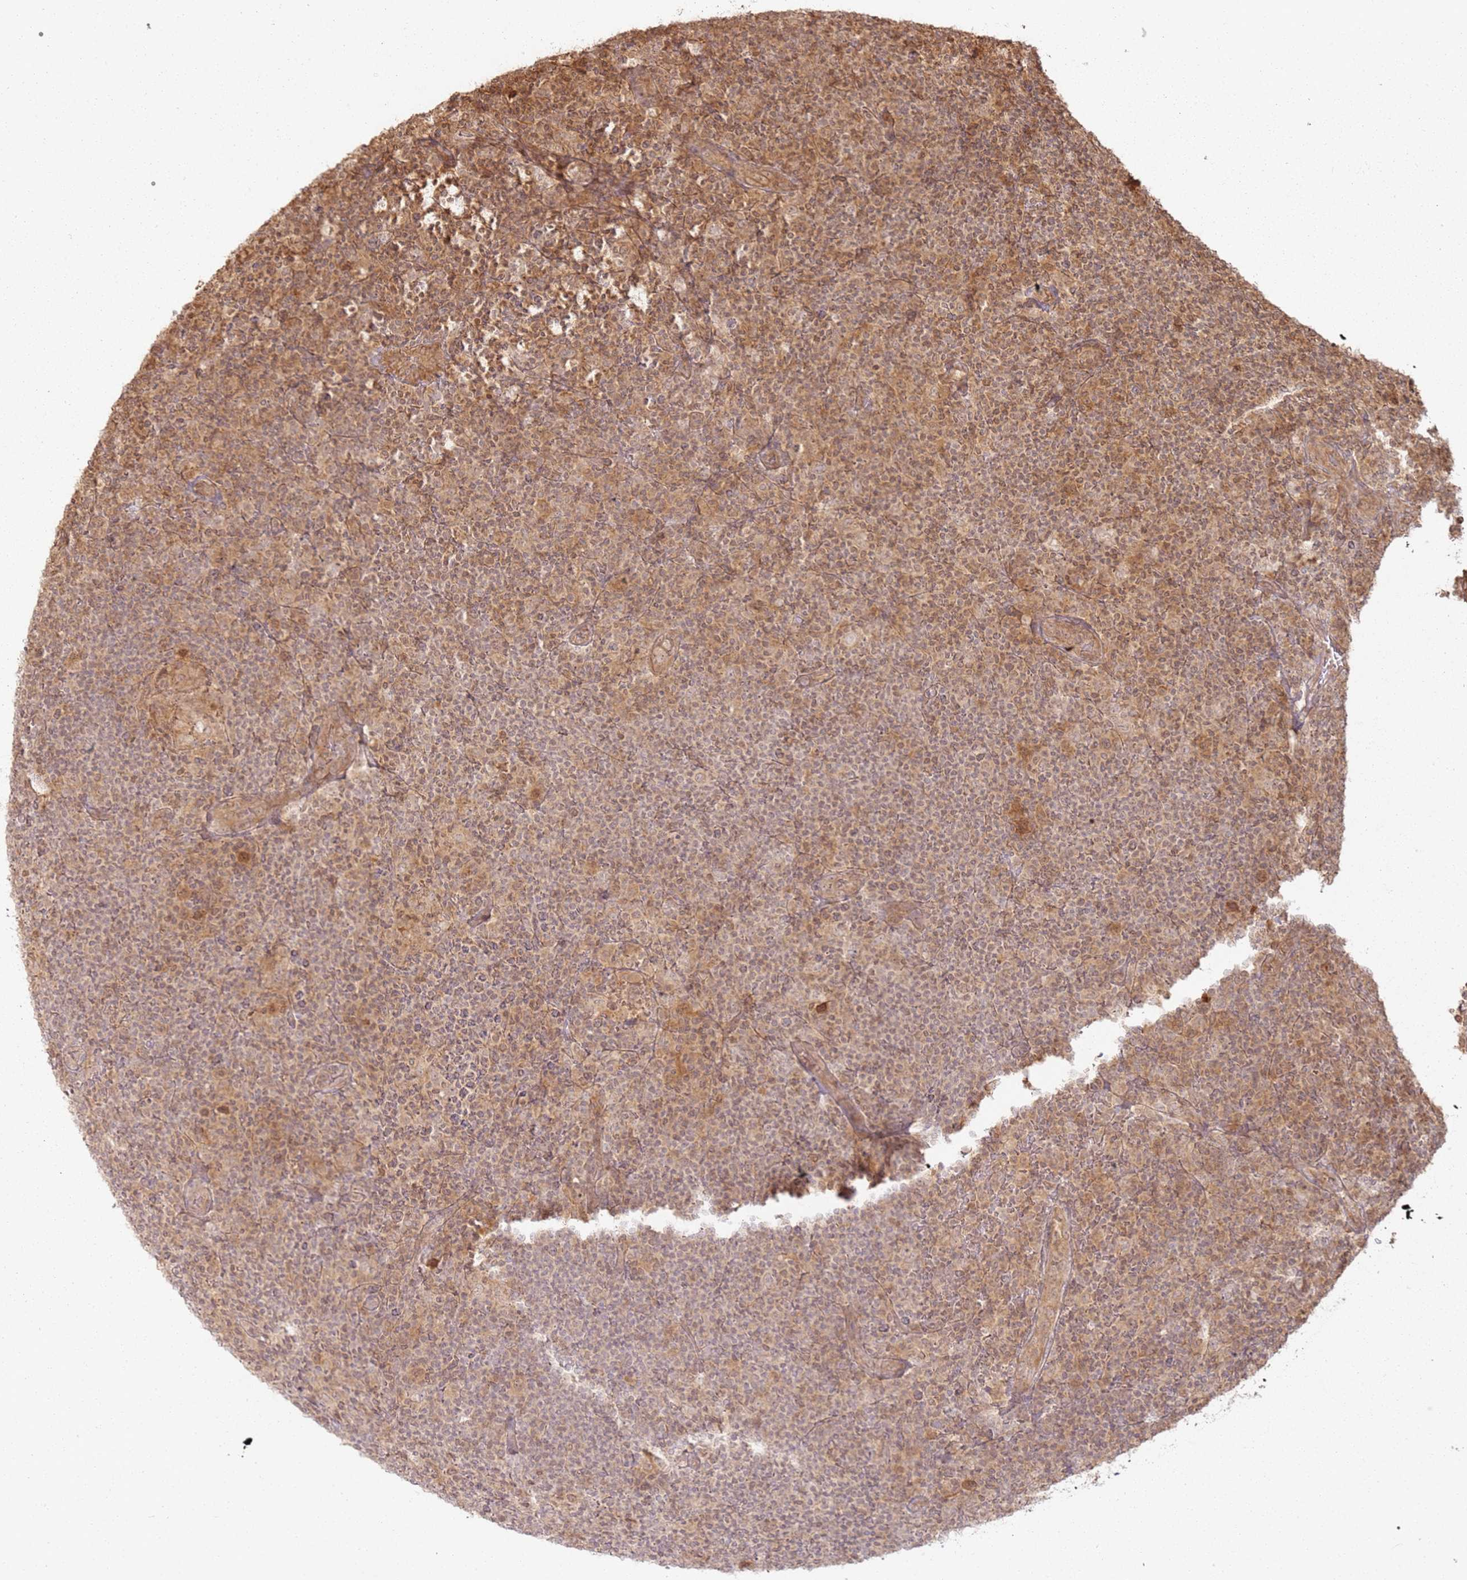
{"staining": {"intensity": "weak", "quantity": ">75%", "location": "cytoplasmic/membranous"}, "tissue": "lymphoma", "cell_type": "Tumor cells", "image_type": "cancer", "snomed": [{"axis": "morphology", "description": "Hodgkin's disease, NOS"}, {"axis": "topography", "description": "Lymph node"}], "caption": "Protein positivity by immunohistochemistry (IHC) reveals weak cytoplasmic/membranous expression in about >75% of tumor cells in Hodgkin's disease.", "gene": "ZNF776", "patient": {"sex": "female", "age": 57}}